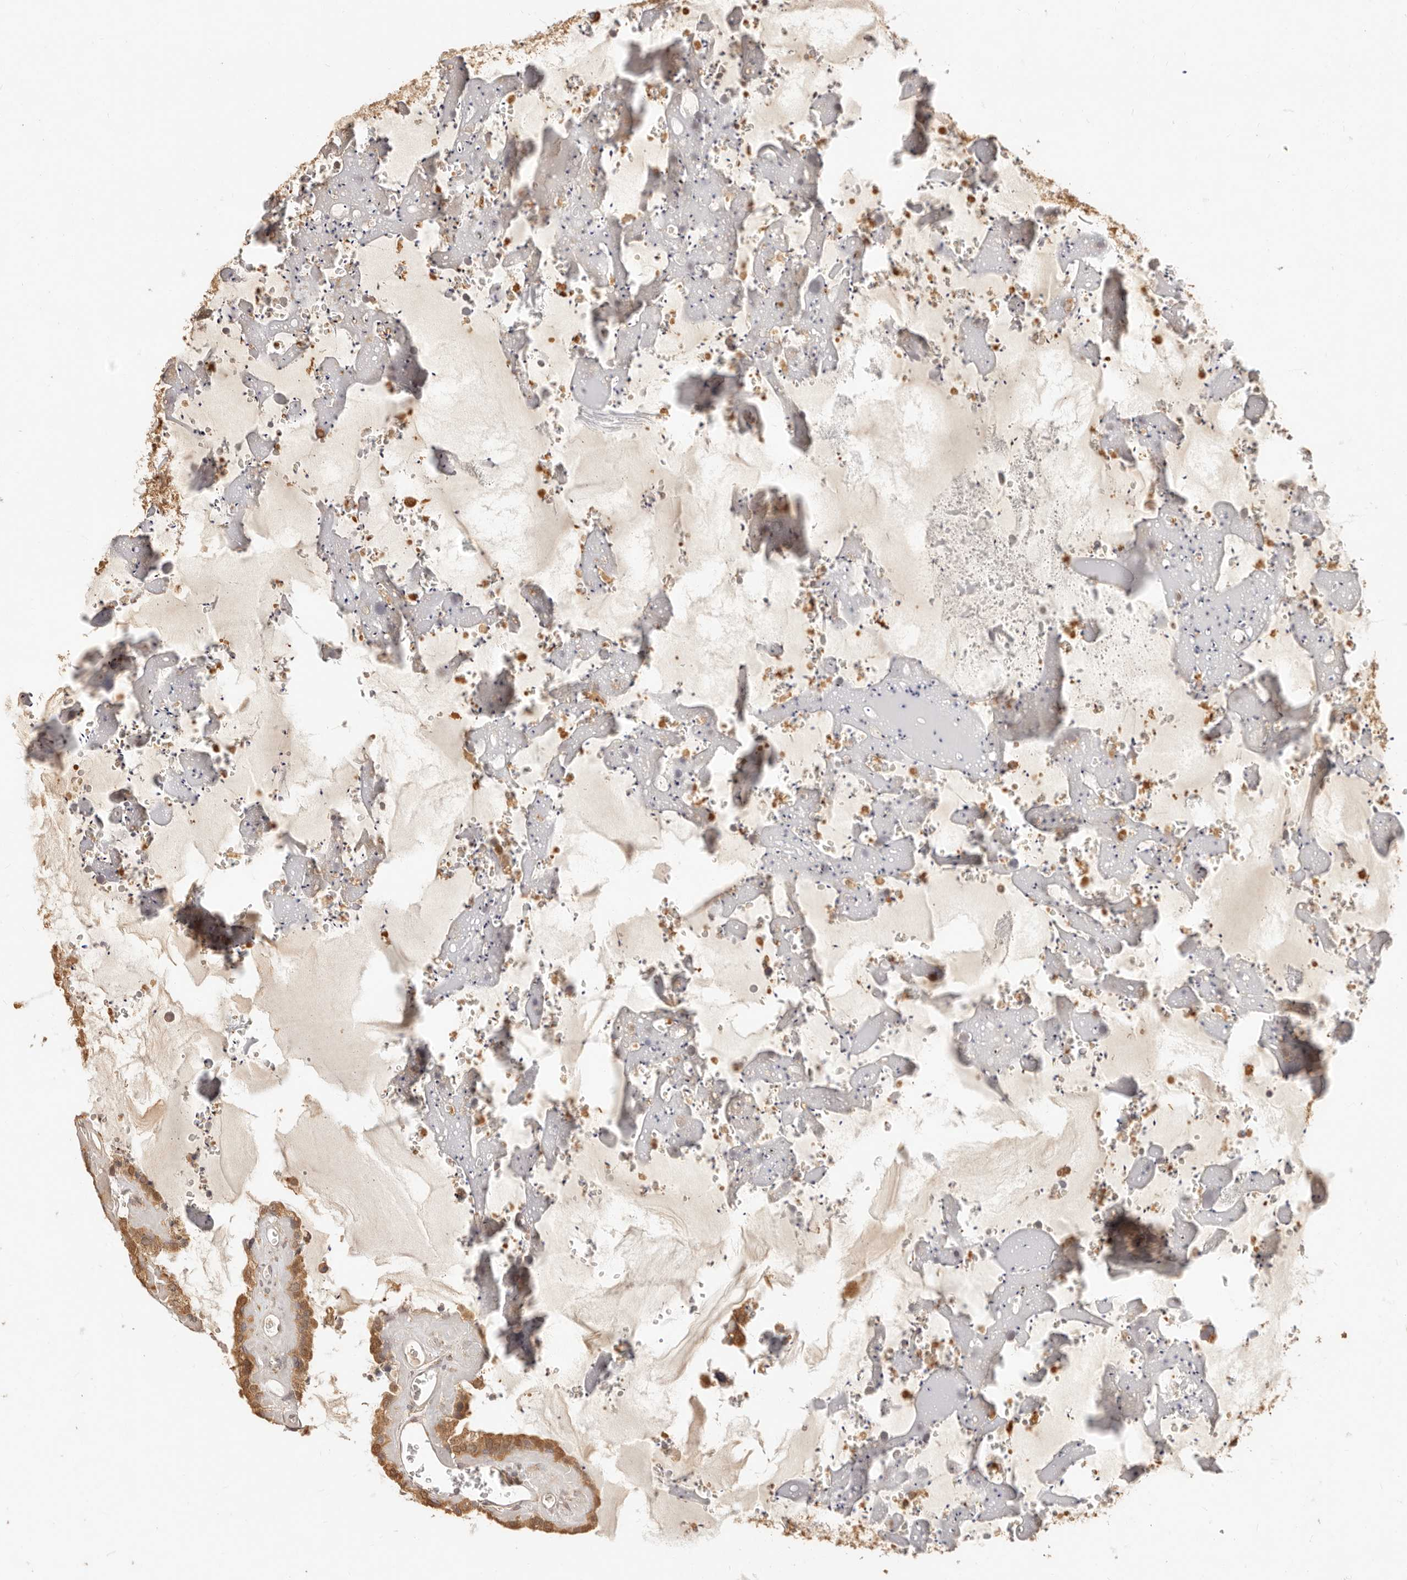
{"staining": {"intensity": "moderate", "quantity": ">75%", "location": "cytoplasmic/membranous"}, "tissue": "seminal vesicle", "cell_type": "Glandular cells", "image_type": "normal", "snomed": [{"axis": "morphology", "description": "Normal tissue, NOS"}, {"axis": "topography", "description": "Prostate"}, {"axis": "topography", "description": "Seminal veicle"}], "caption": "Protein analysis of normal seminal vesicle displays moderate cytoplasmic/membranous staining in about >75% of glandular cells.", "gene": "TIMM17A", "patient": {"sex": "male", "age": 59}}